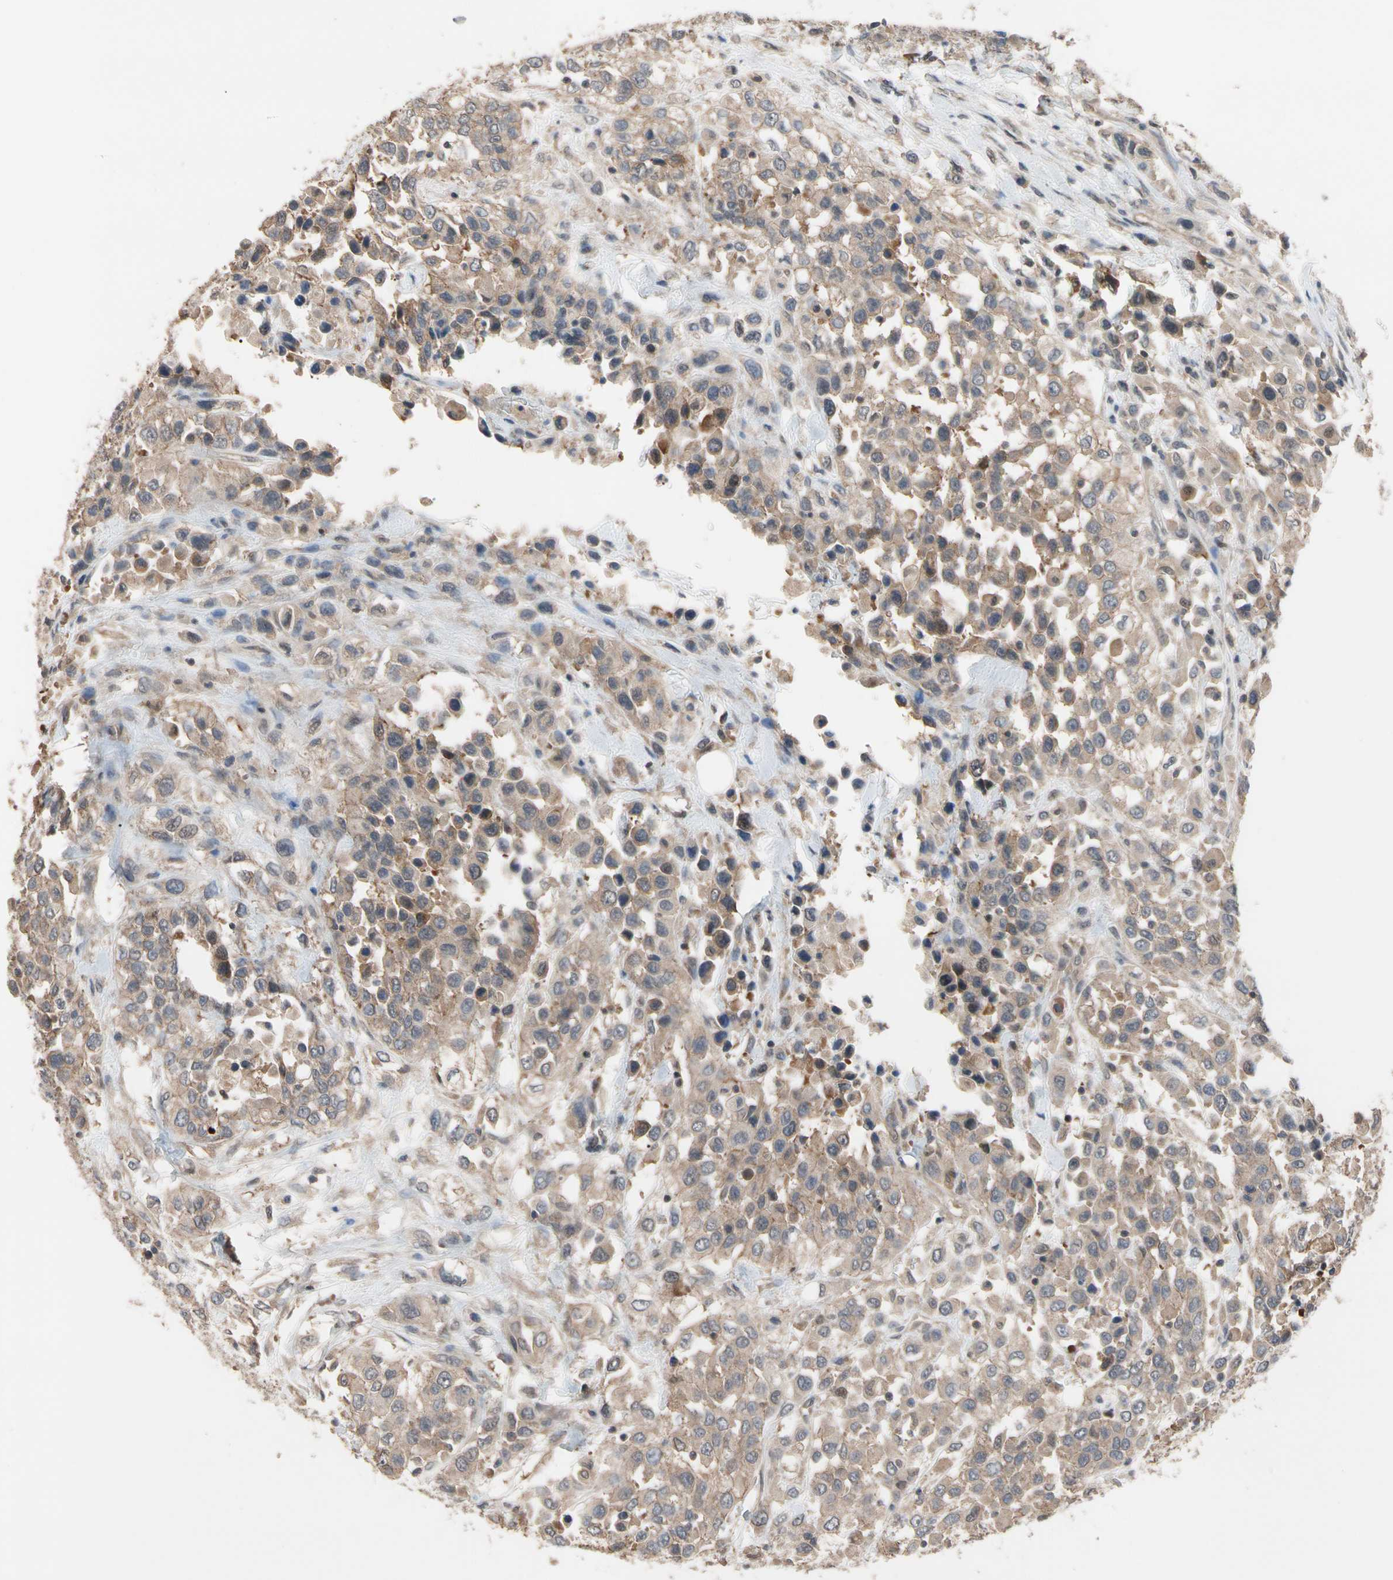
{"staining": {"intensity": "moderate", "quantity": ">75%", "location": "cytoplasmic/membranous"}, "tissue": "urothelial cancer", "cell_type": "Tumor cells", "image_type": "cancer", "snomed": [{"axis": "morphology", "description": "Urothelial carcinoma, High grade"}, {"axis": "topography", "description": "Urinary bladder"}], "caption": "Urothelial cancer was stained to show a protein in brown. There is medium levels of moderate cytoplasmic/membranous positivity in approximately >75% of tumor cells. Immunohistochemistry stains the protein in brown and the nuclei are stained blue.", "gene": "DPP8", "patient": {"sex": "female", "age": 80}}